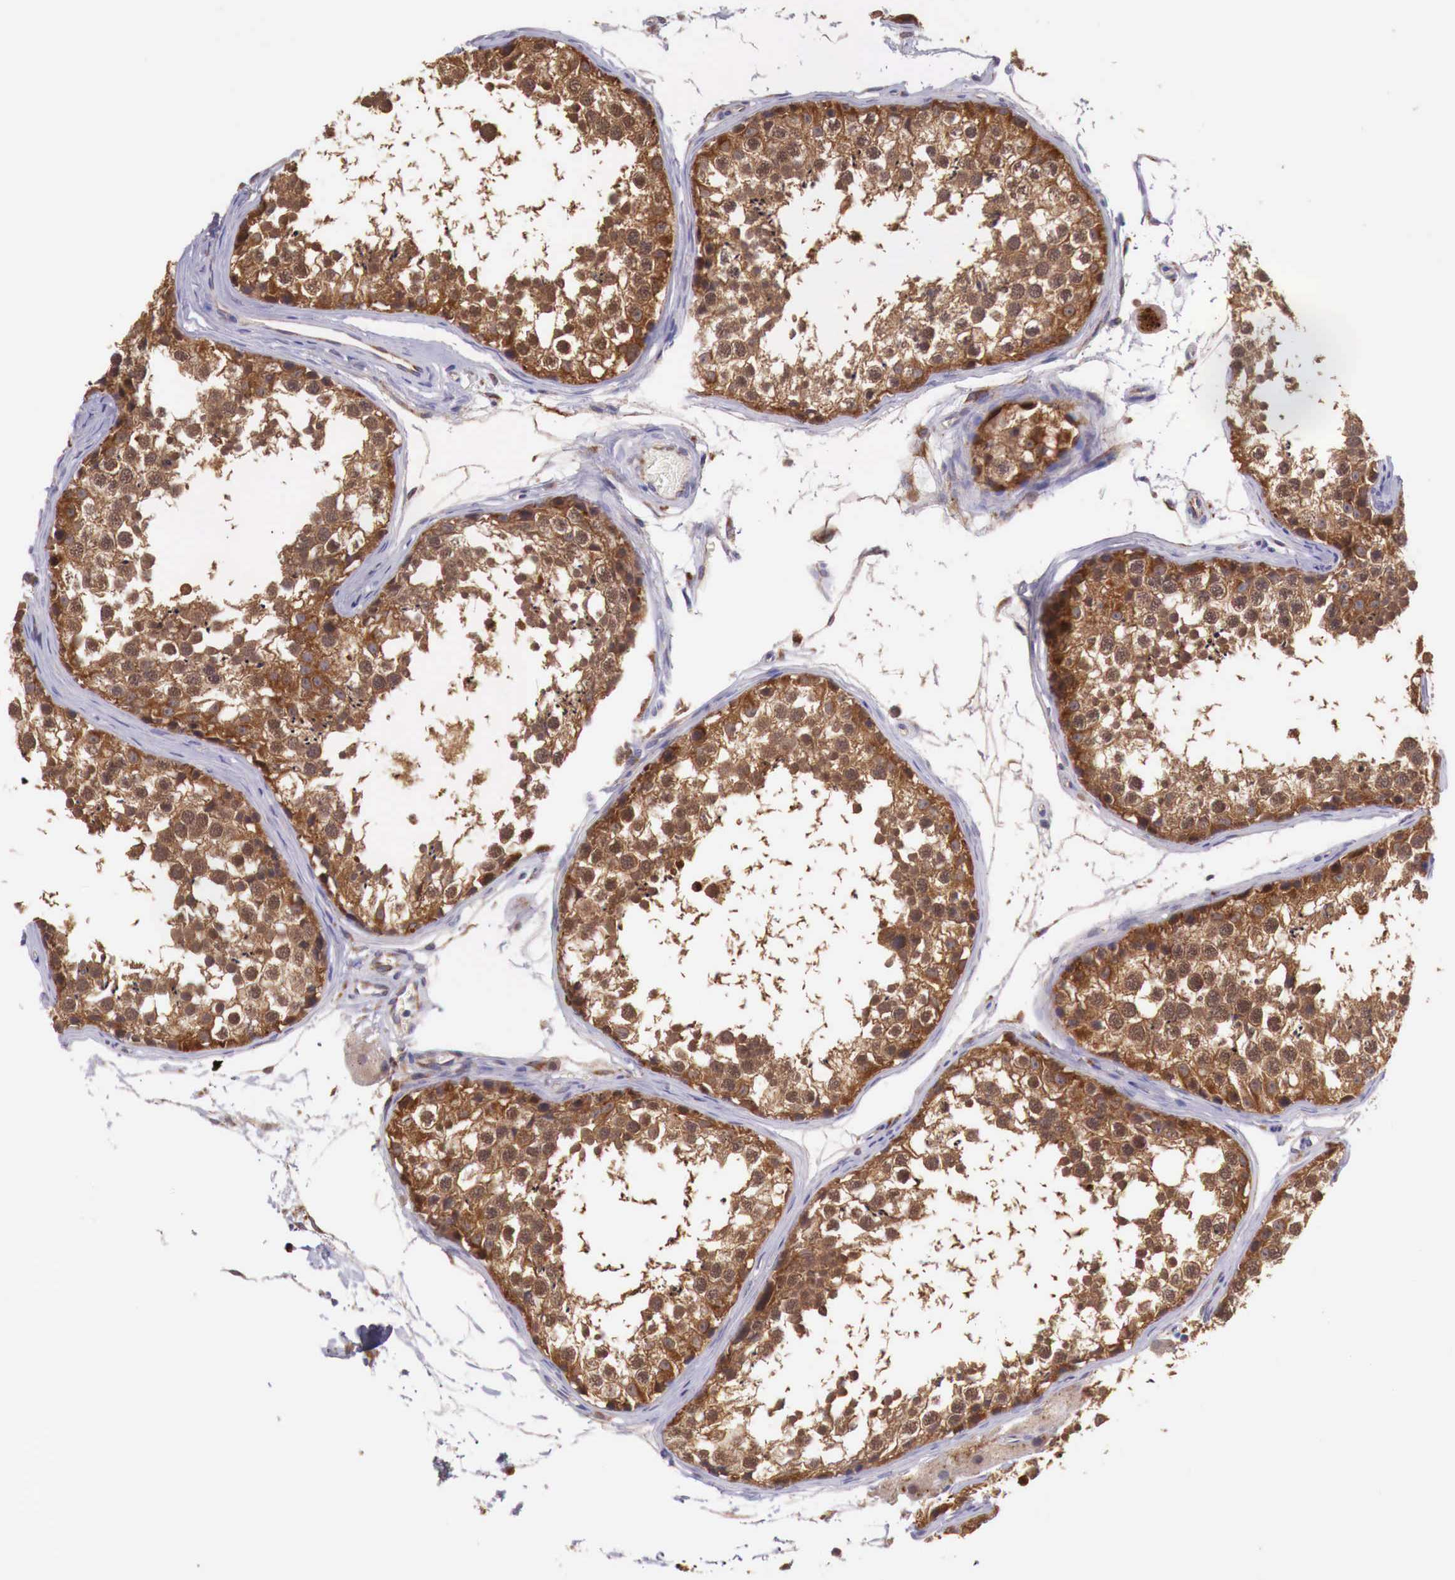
{"staining": {"intensity": "strong", "quantity": ">75%", "location": "cytoplasmic/membranous"}, "tissue": "testis", "cell_type": "Cells in seminiferous ducts", "image_type": "normal", "snomed": [{"axis": "morphology", "description": "Normal tissue, NOS"}, {"axis": "topography", "description": "Testis"}], "caption": "The photomicrograph demonstrates staining of benign testis, revealing strong cytoplasmic/membranous protein positivity (brown color) within cells in seminiferous ducts.", "gene": "GAB2", "patient": {"sex": "male", "age": 57}}